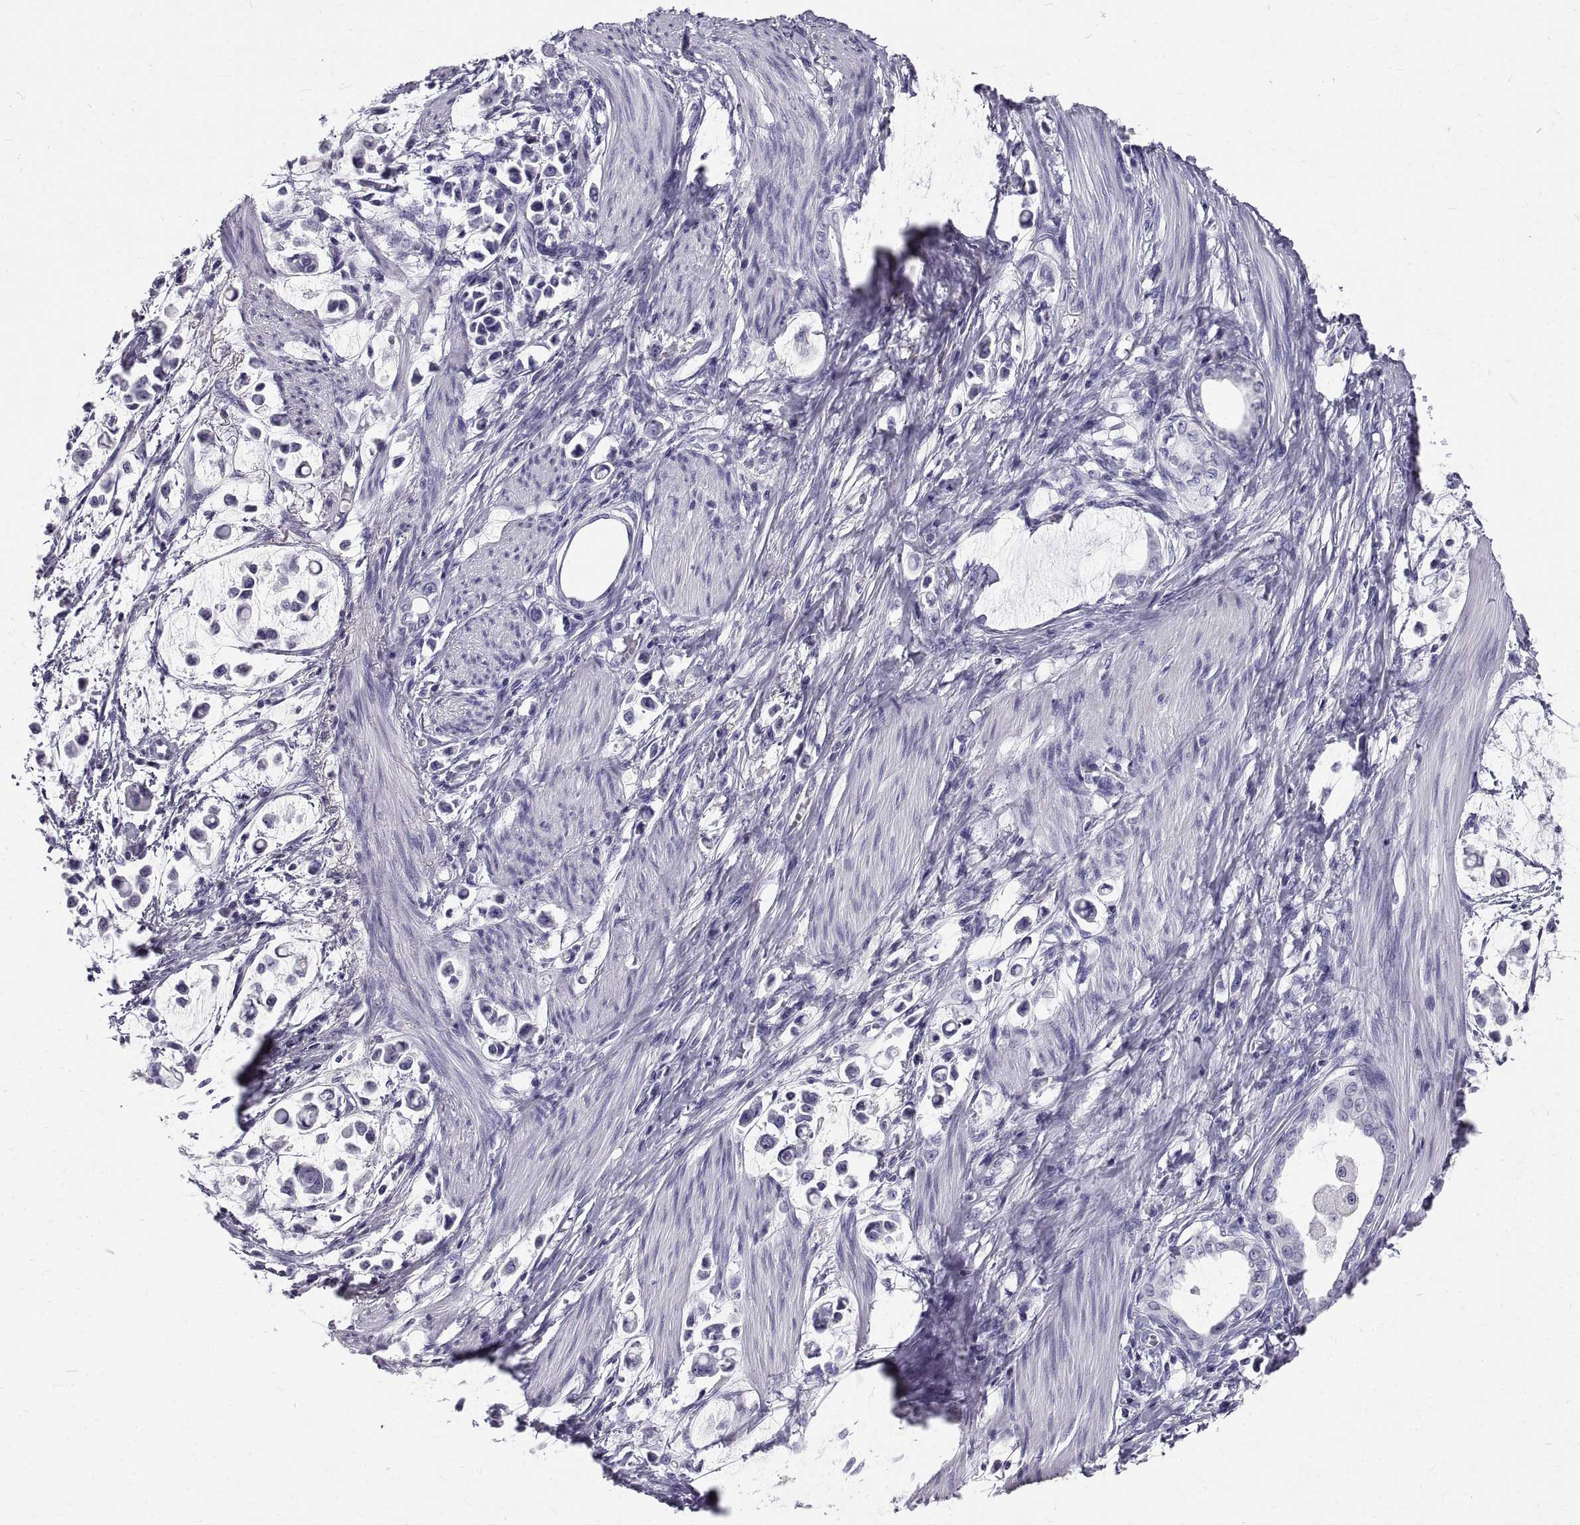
{"staining": {"intensity": "negative", "quantity": "none", "location": "none"}, "tissue": "stomach cancer", "cell_type": "Tumor cells", "image_type": "cancer", "snomed": [{"axis": "morphology", "description": "Adenocarcinoma, NOS"}, {"axis": "topography", "description": "Stomach"}], "caption": "Adenocarcinoma (stomach) stained for a protein using immunohistochemistry (IHC) demonstrates no positivity tumor cells.", "gene": "GNG12", "patient": {"sex": "male", "age": 82}}